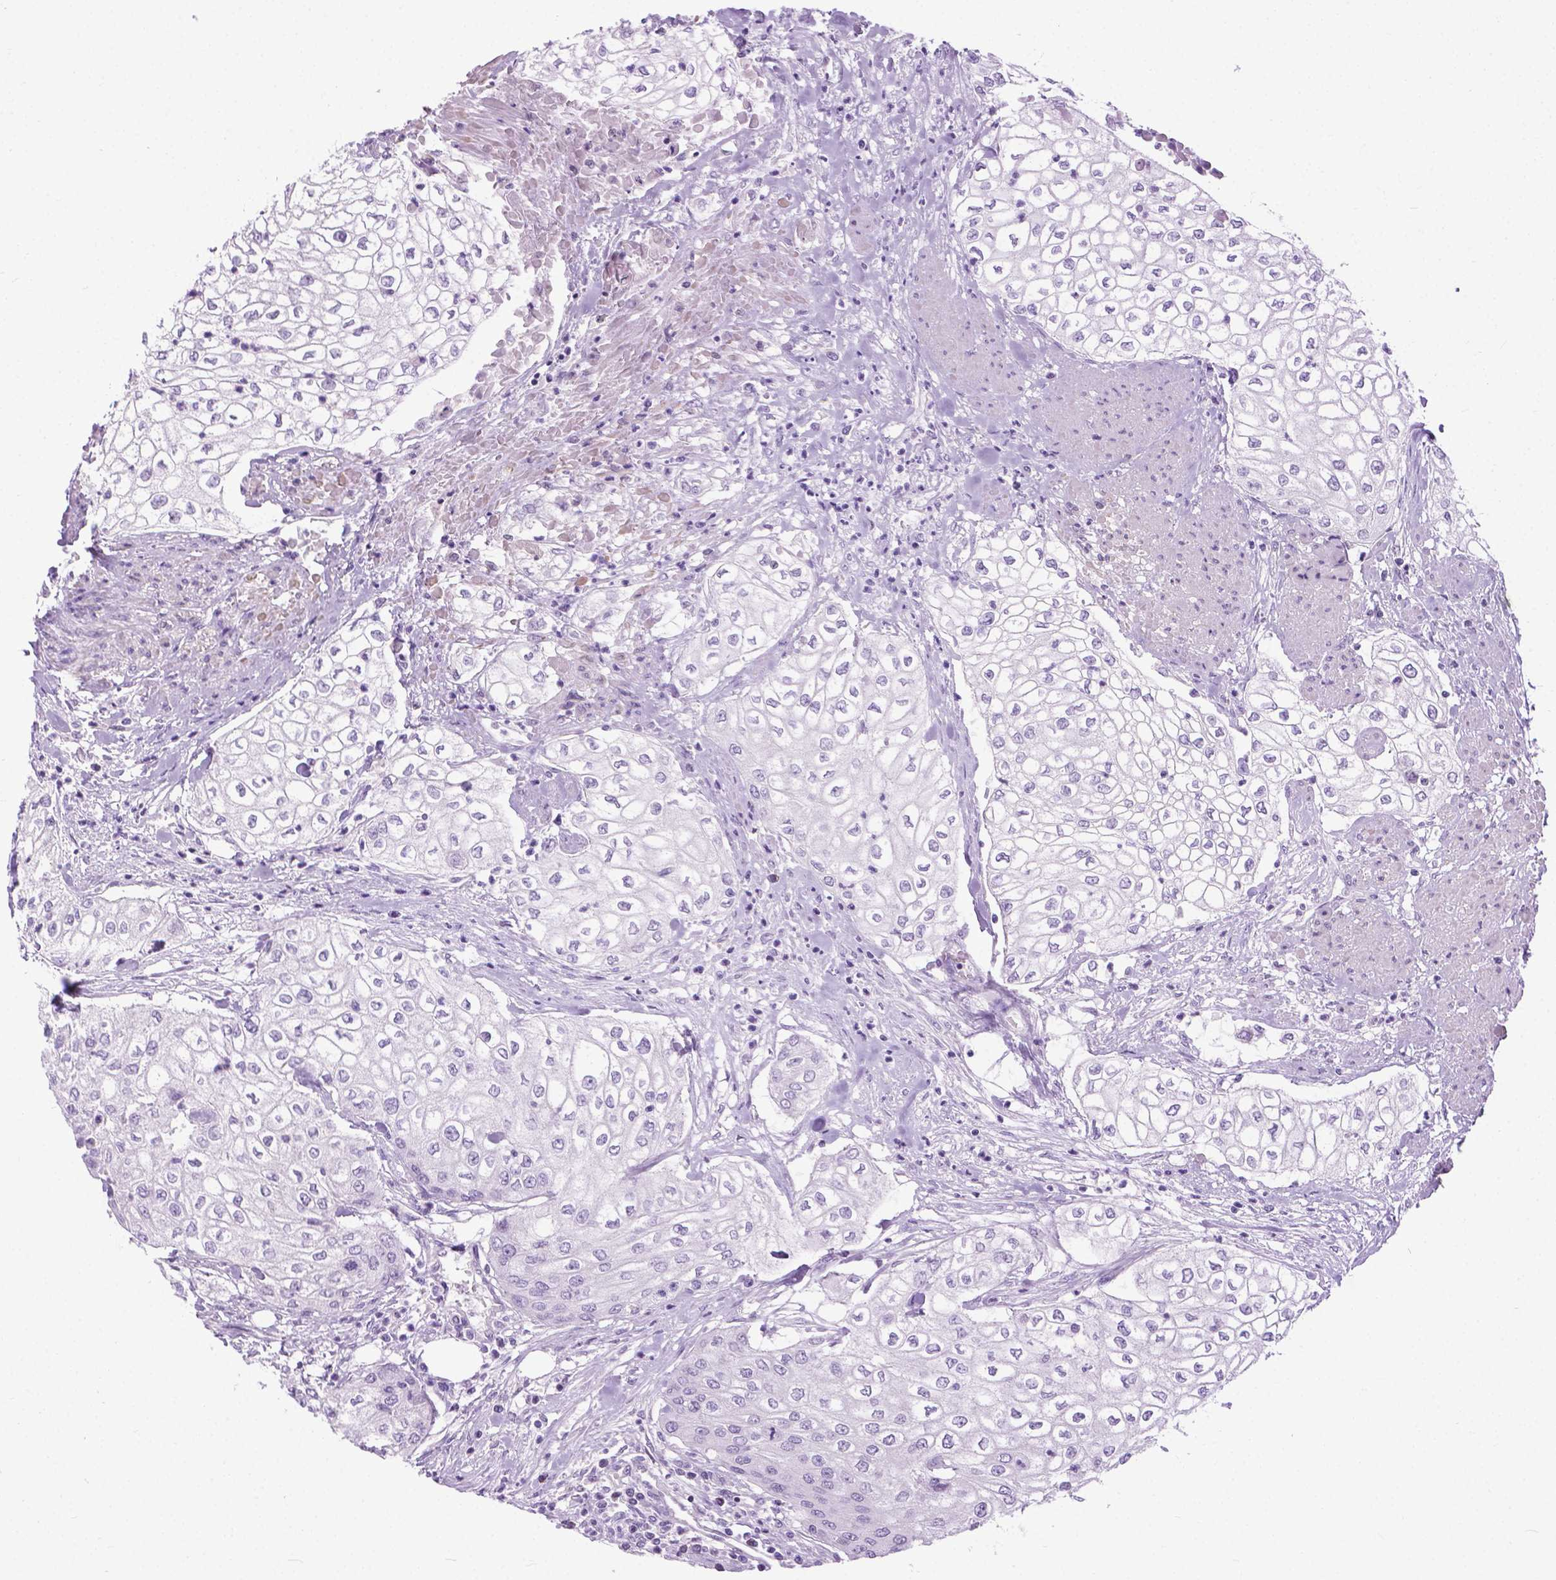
{"staining": {"intensity": "negative", "quantity": "none", "location": "none"}, "tissue": "urothelial cancer", "cell_type": "Tumor cells", "image_type": "cancer", "snomed": [{"axis": "morphology", "description": "Urothelial carcinoma, High grade"}, {"axis": "topography", "description": "Urinary bladder"}], "caption": "Immunohistochemical staining of high-grade urothelial carcinoma reveals no significant positivity in tumor cells.", "gene": "APCDD1L", "patient": {"sex": "male", "age": 62}}